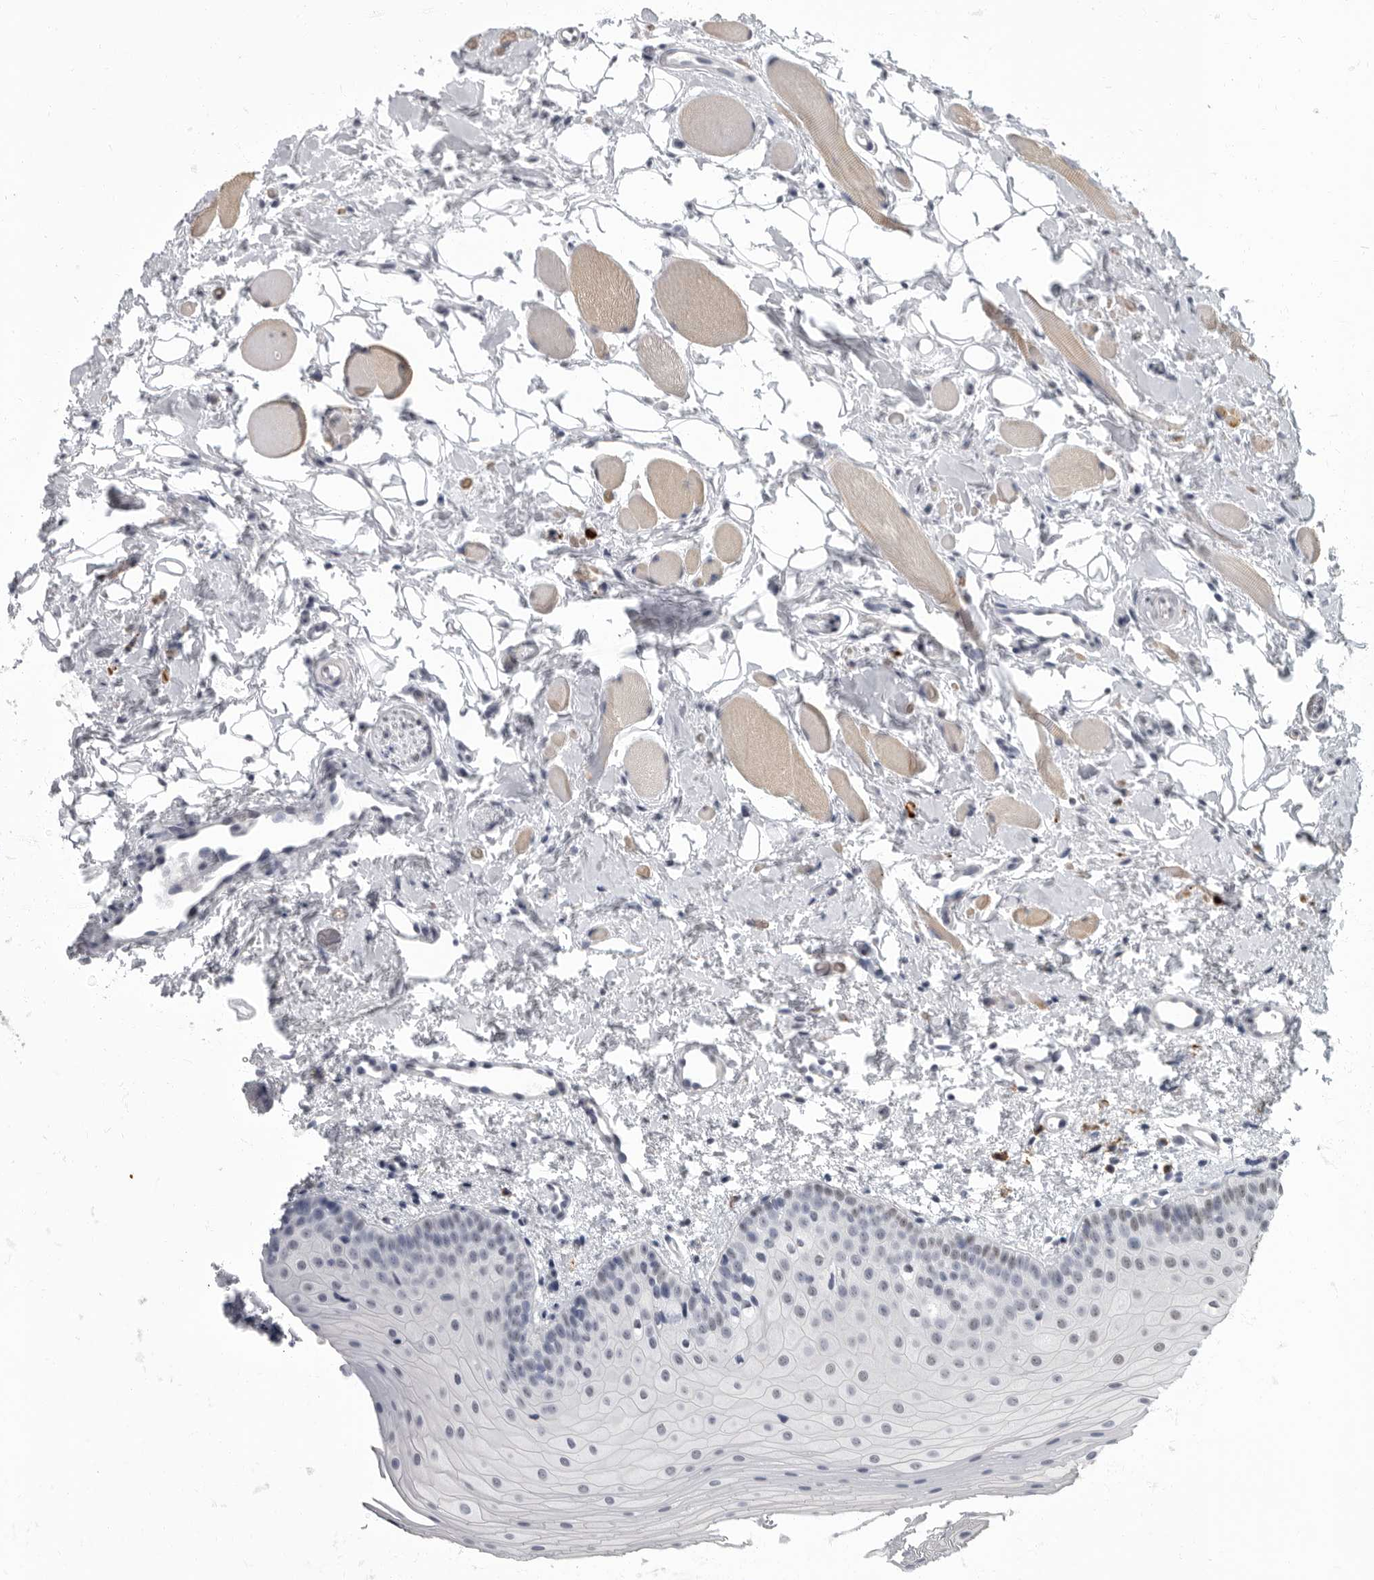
{"staining": {"intensity": "negative", "quantity": "none", "location": "none"}, "tissue": "oral mucosa", "cell_type": "Squamous epithelial cells", "image_type": "normal", "snomed": [{"axis": "morphology", "description": "Normal tissue, NOS"}, {"axis": "topography", "description": "Oral tissue"}], "caption": "This histopathology image is of benign oral mucosa stained with immunohistochemistry to label a protein in brown with the nuclei are counter-stained blue. There is no expression in squamous epithelial cells.", "gene": "ARHGEF10", "patient": {"sex": "male", "age": 28}}